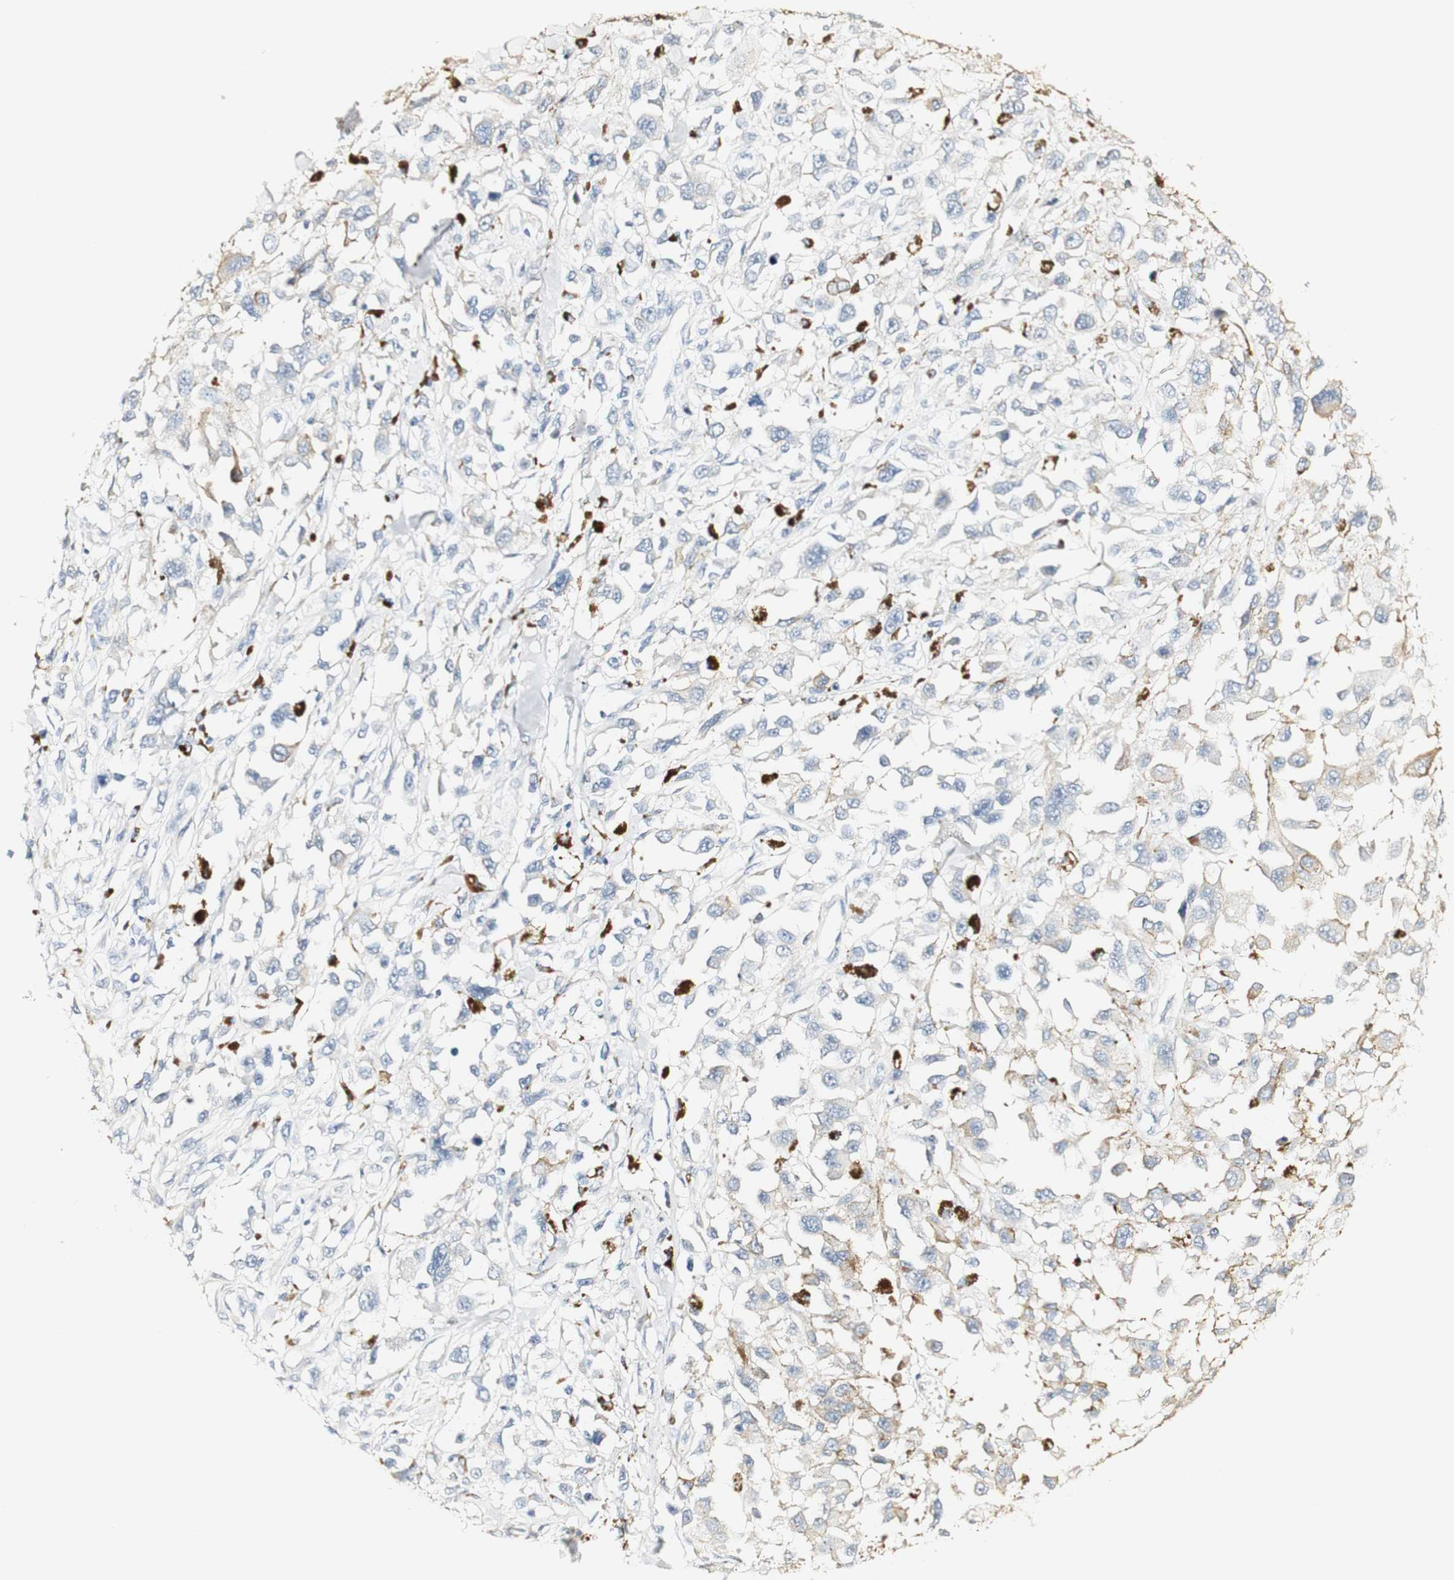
{"staining": {"intensity": "negative", "quantity": "none", "location": "none"}, "tissue": "melanoma", "cell_type": "Tumor cells", "image_type": "cancer", "snomed": [{"axis": "morphology", "description": "Malignant melanoma, Metastatic site"}, {"axis": "topography", "description": "Lymph node"}], "caption": "A micrograph of malignant melanoma (metastatic site) stained for a protein displays no brown staining in tumor cells.", "gene": "FMO3", "patient": {"sex": "male", "age": 59}}